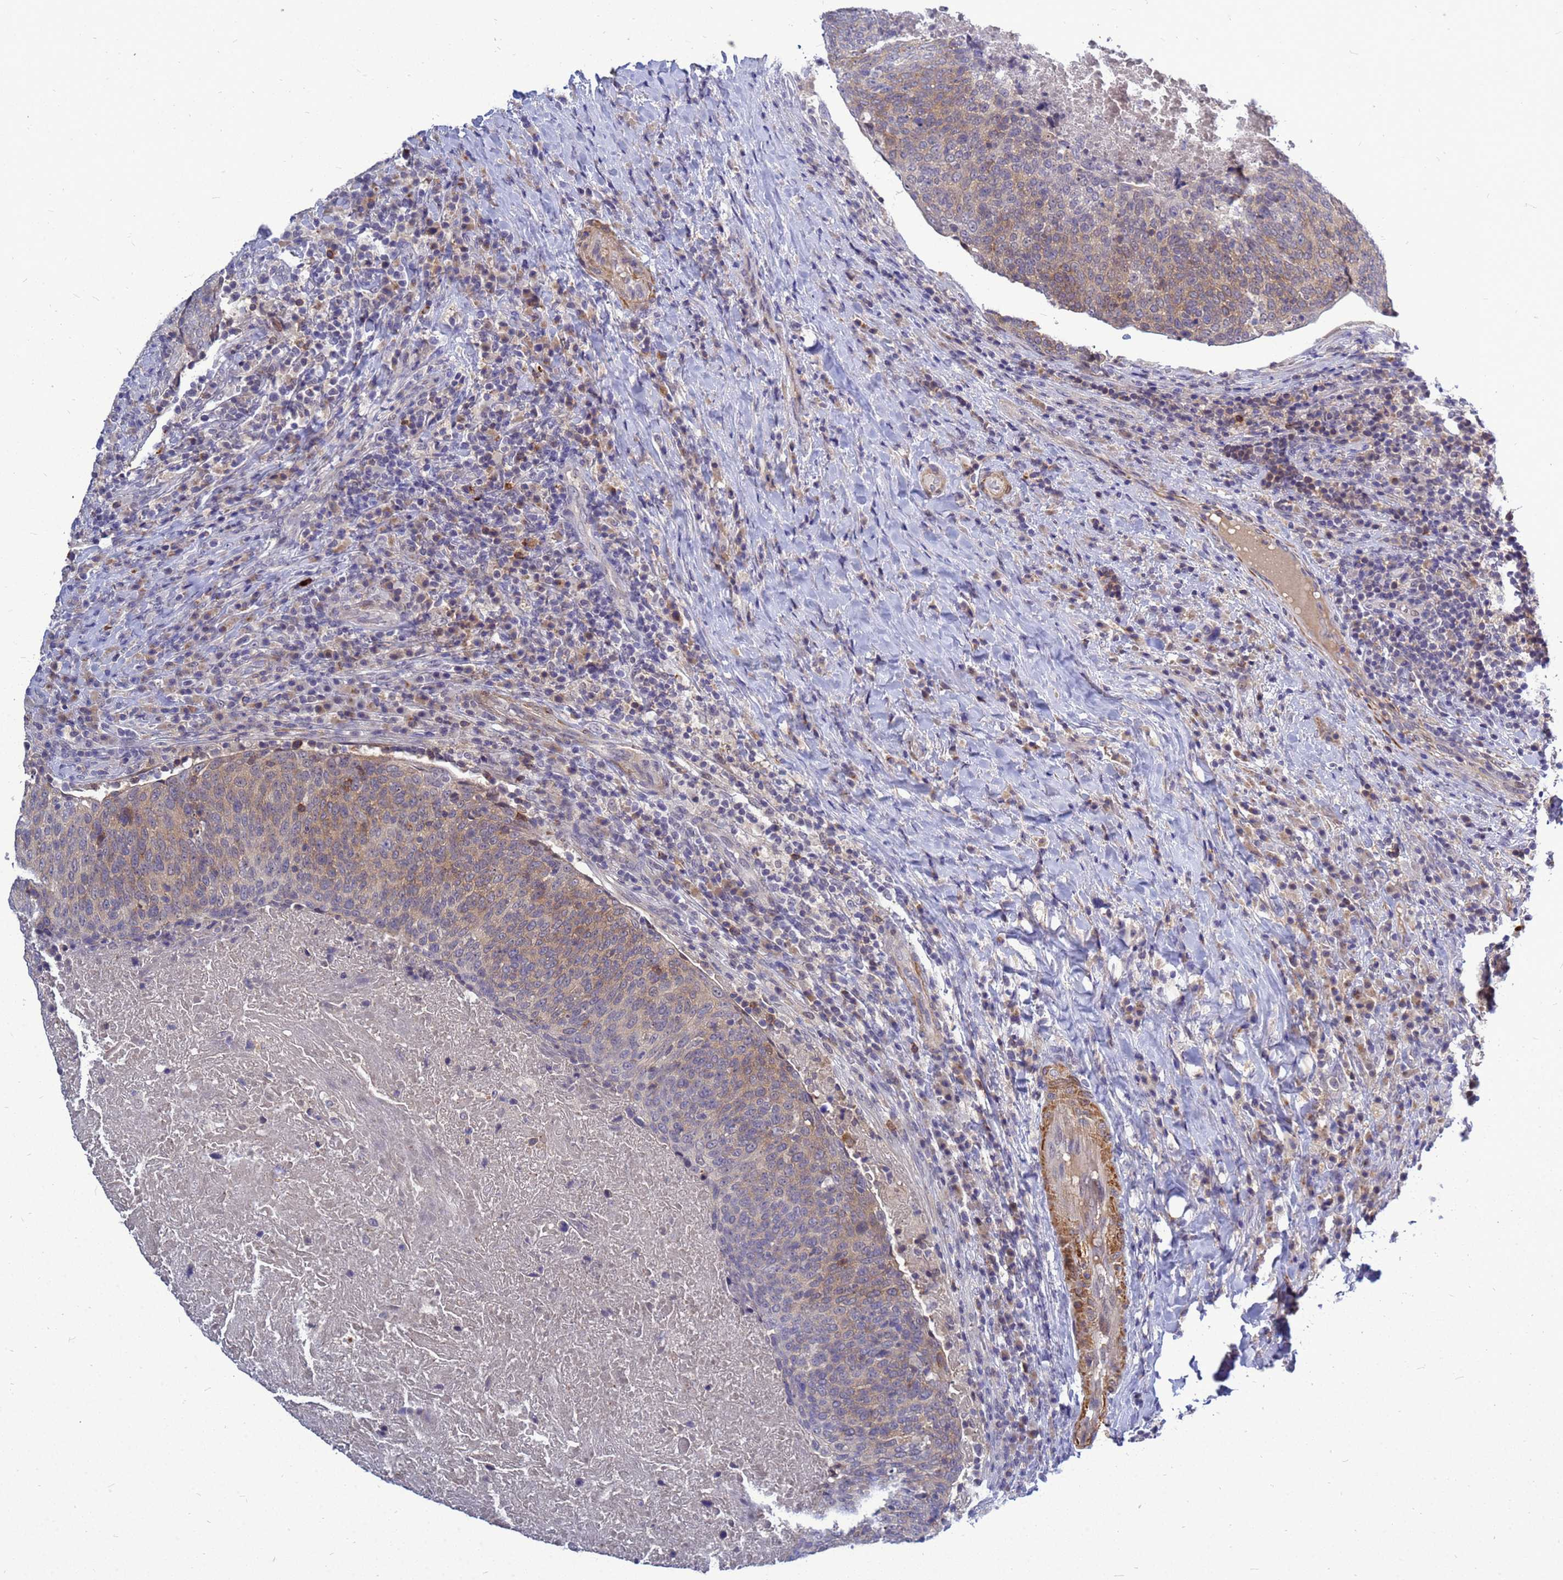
{"staining": {"intensity": "moderate", "quantity": "25%-75%", "location": "cytoplasmic/membranous"}, "tissue": "head and neck cancer", "cell_type": "Tumor cells", "image_type": "cancer", "snomed": [{"axis": "morphology", "description": "Squamous cell carcinoma, NOS"}, {"axis": "morphology", "description": "Squamous cell carcinoma, metastatic, NOS"}, {"axis": "topography", "description": "Lymph node"}, {"axis": "topography", "description": "Head-Neck"}], "caption": "Protein staining by immunohistochemistry (IHC) demonstrates moderate cytoplasmic/membranous positivity in about 25%-75% of tumor cells in metastatic squamous cell carcinoma (head and neck). Immunohistochemistry stains the protein of interest in brown and the nuclei are stained blue.", "gene": "SRGAP3", "patient": {"sex": "male", "age": 62}}